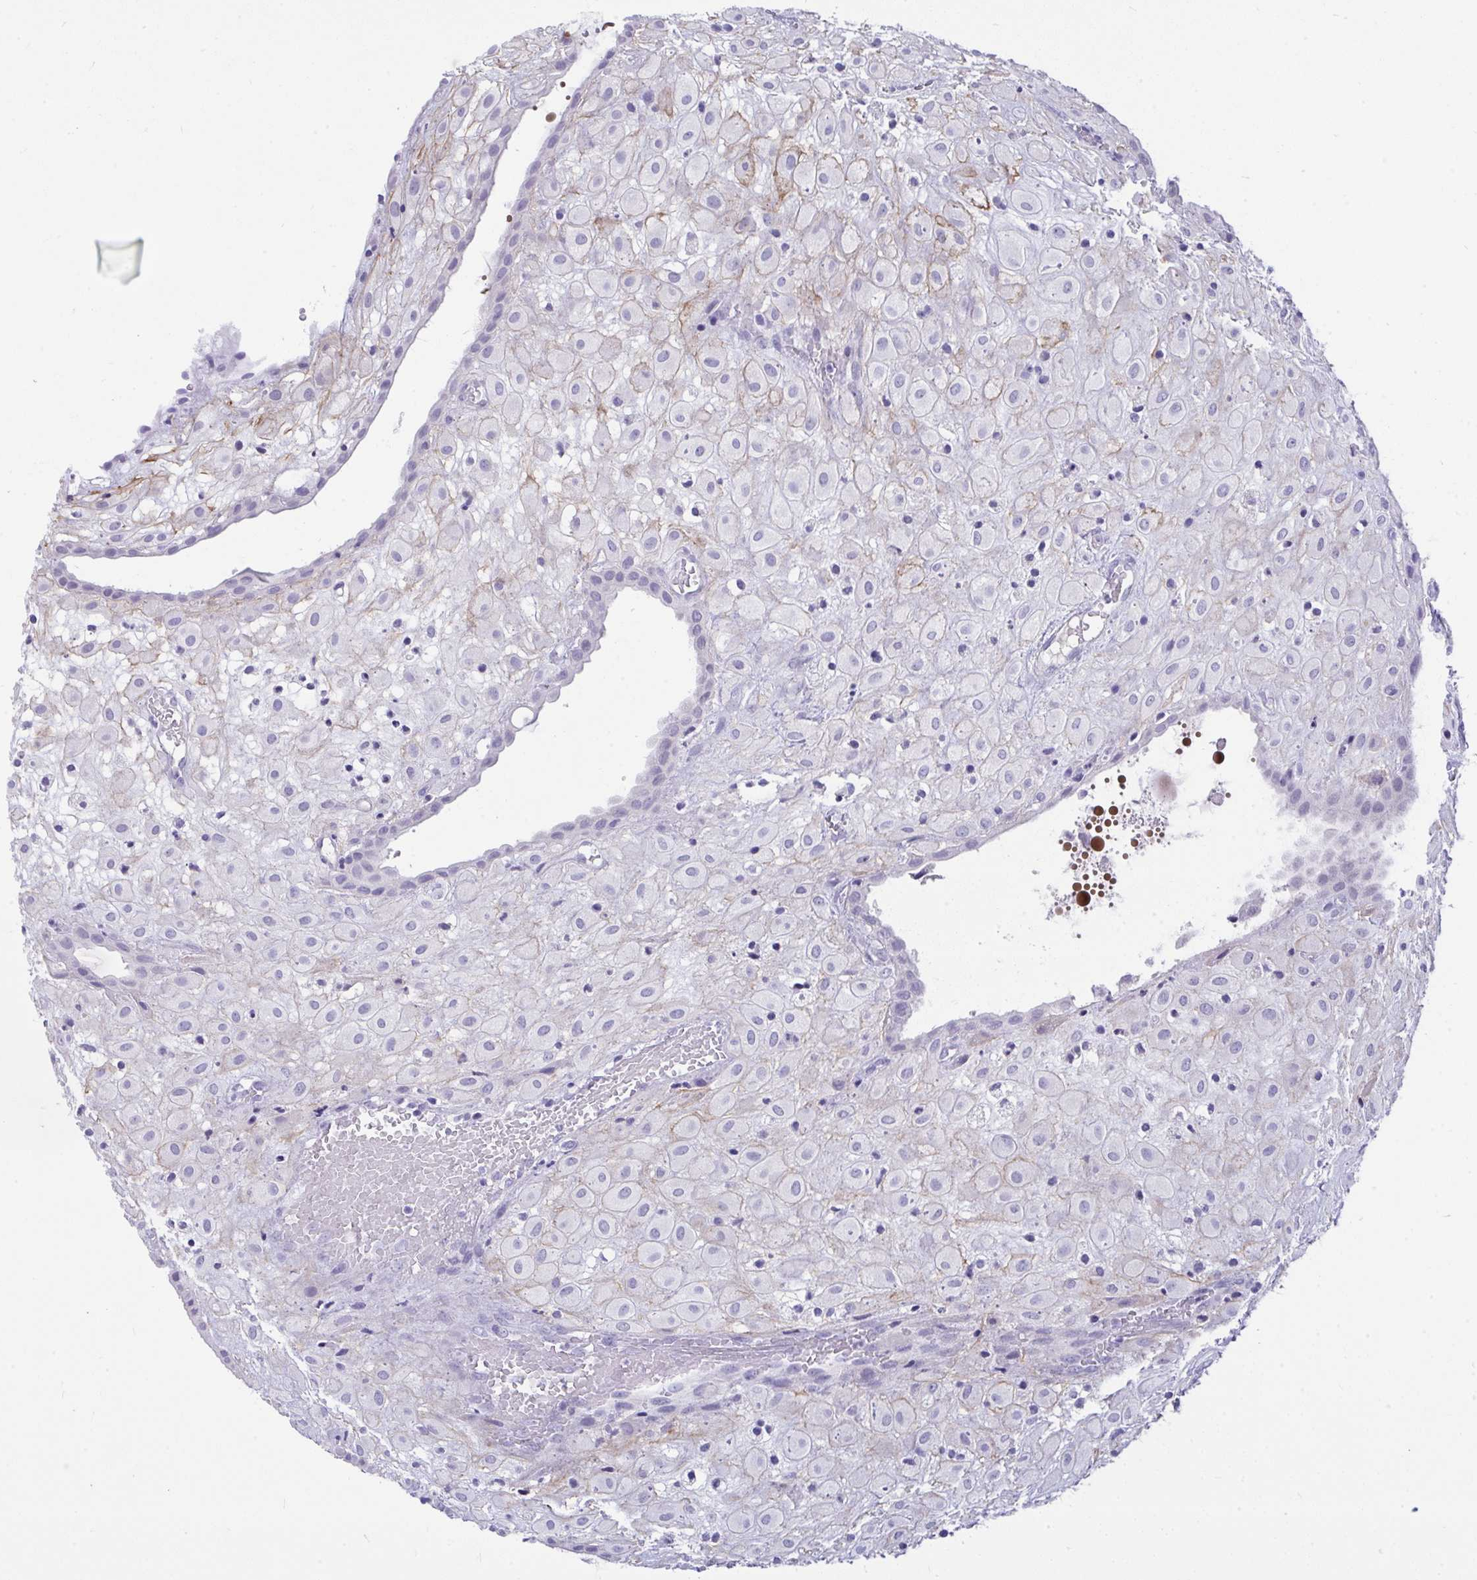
{"staining": {"intensity": "negative", "quantity": "none", "location": "none"}, "tissue": "placenta", "cell_type": "Decidual cells", "image_type": "normal", "snomed": [{"axis": "morphology", "description": "Normal tissue, NOS"}, {"axis": "topography", "description": "Placenta"}], "caption": "This image is of unremarkable placenta stained with immunohistochemistry (IHC) to label a protein in brown with the nuclei are counter-stained blue. There is no positivity in decidual cells.", "gene": "PIGZ", "patient": {"sex": "female", "age": 24}}